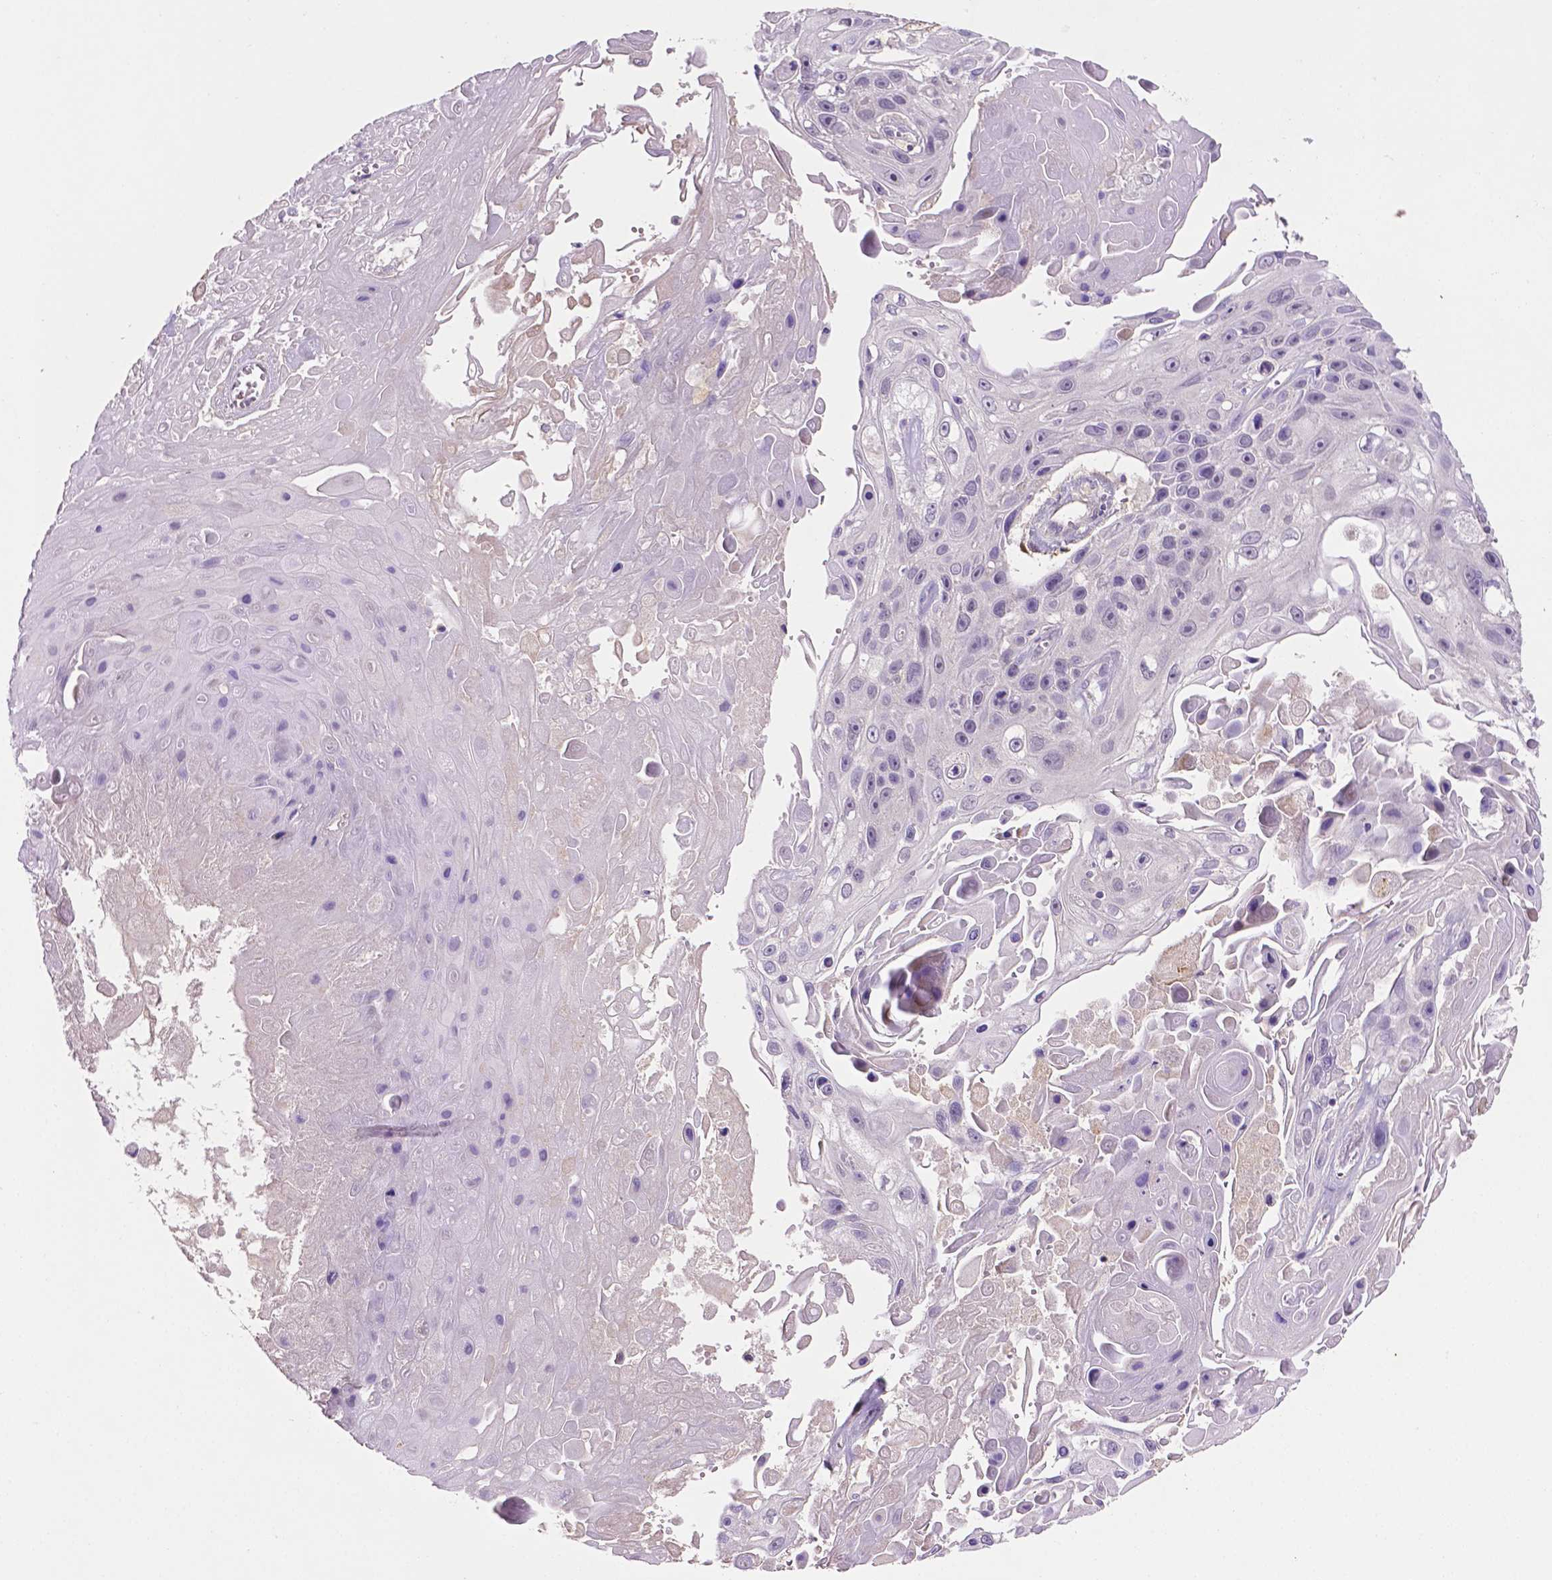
{"staining": {"intensity": "negative", "quantity": "none", "location": "none"}, "tissue": "skin cancer", "cell_type": "Tumor cells", "image_type": "cancer", "snomed": [{"axis": "morphology", "description": "Squamous cell carcinoma, NOS"}, {"axis": "topography", "description": "Skin"}], "caption": "The IHC histopathology image has no significant expression in tumor cells of skin cancer tissue.", "gene": "FBLN1", "patient": {"sex": "male", "age": 82}}